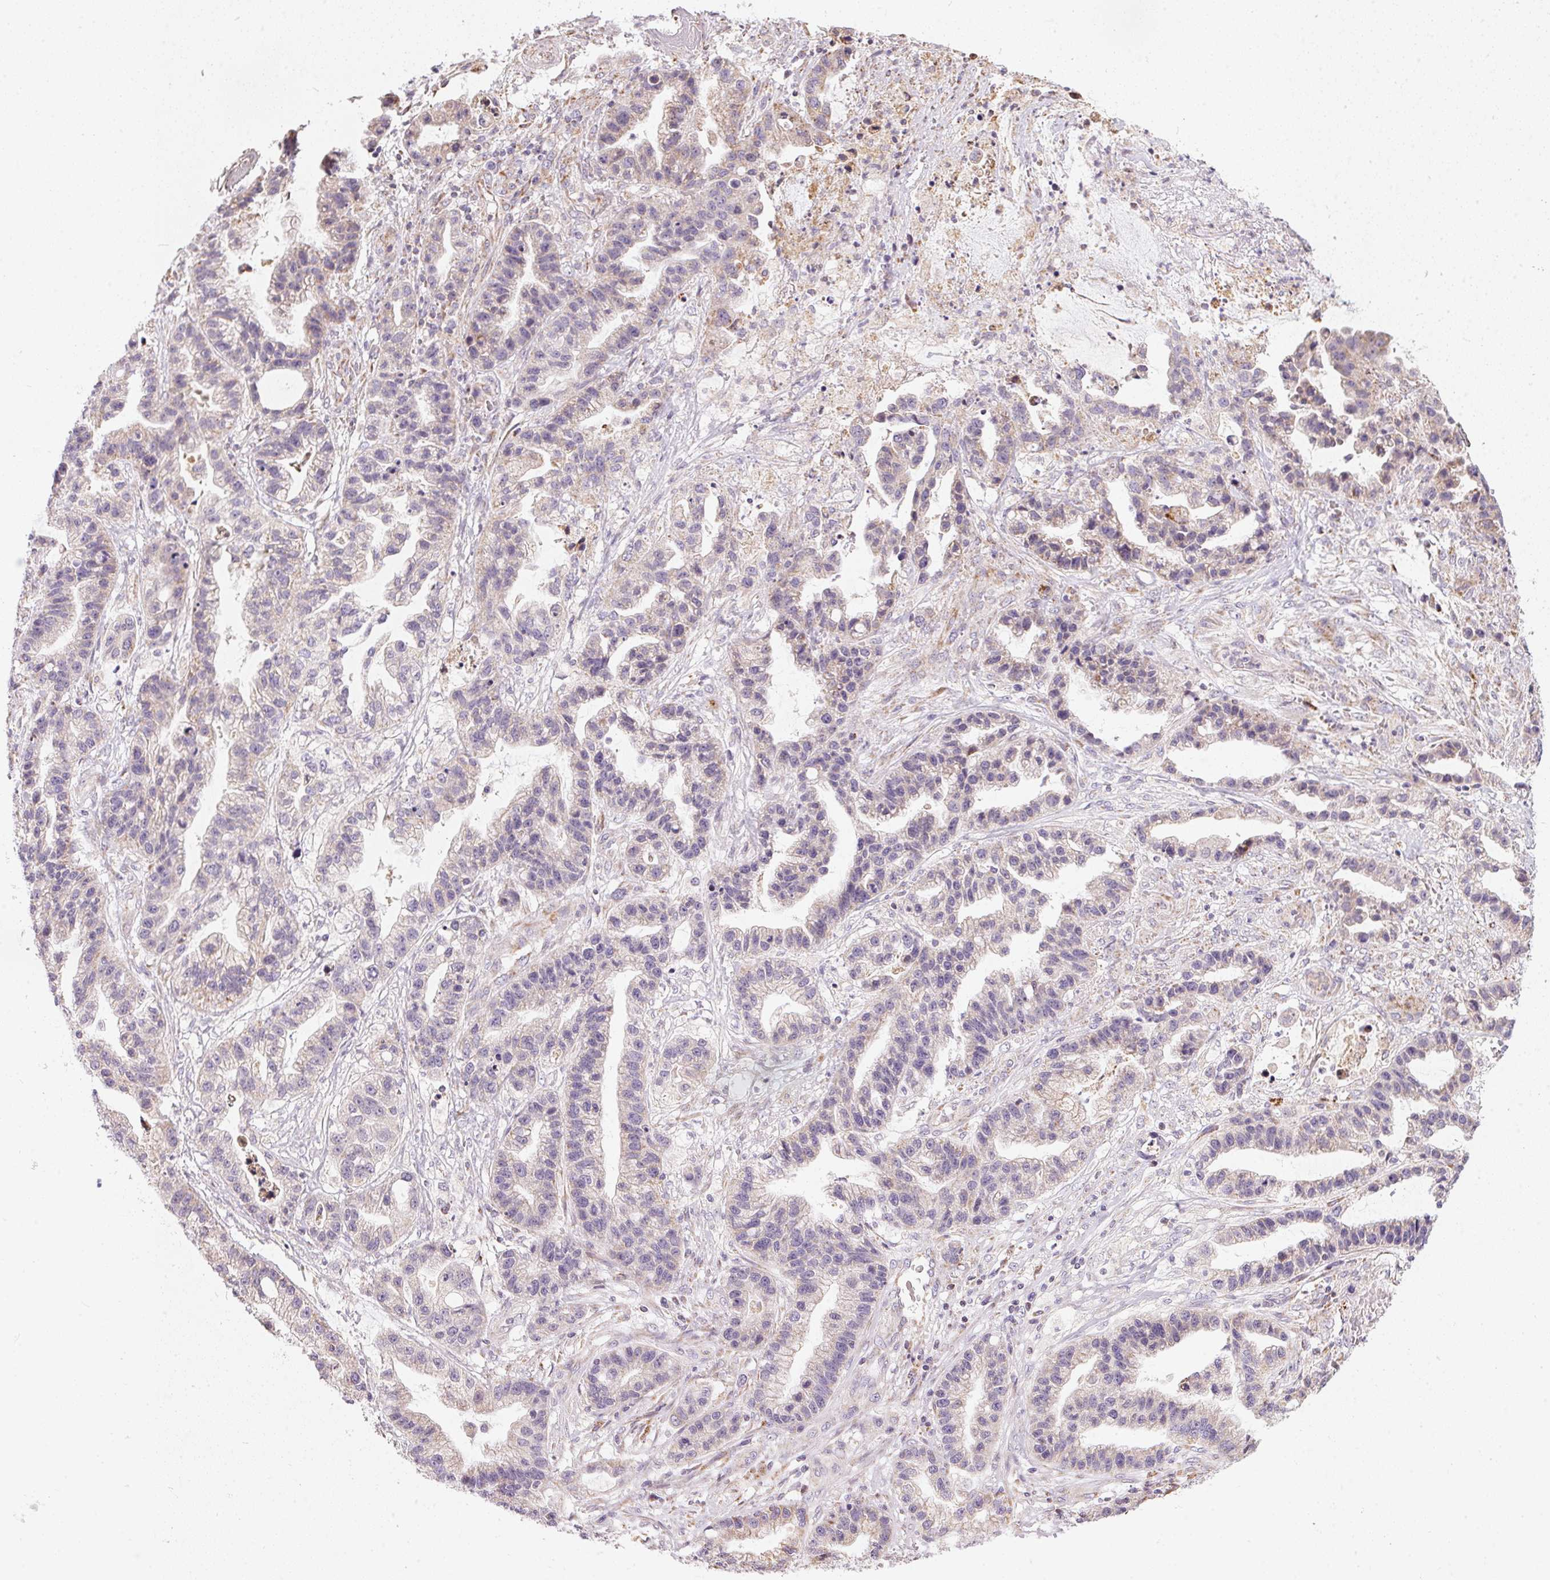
{"staining": {"intensity": "negative", "quantity": "none", "location": "none"}, "tissue": "stomach cancer", "cell_type": "Tumor cells", "image_type": "cancer", "snomed": [{"axis": "morphology", "description": "Adenocarcinoma, NOS"}, {"axis": "topography", "description": "Stomach"}], "caption": "Protein analysis of stomach cancer (adenocarcinoma) reveals no significant positivity in tumor cells.", "gene": "VWA5B2", "patient": {"sex": "male", "age": 83}}